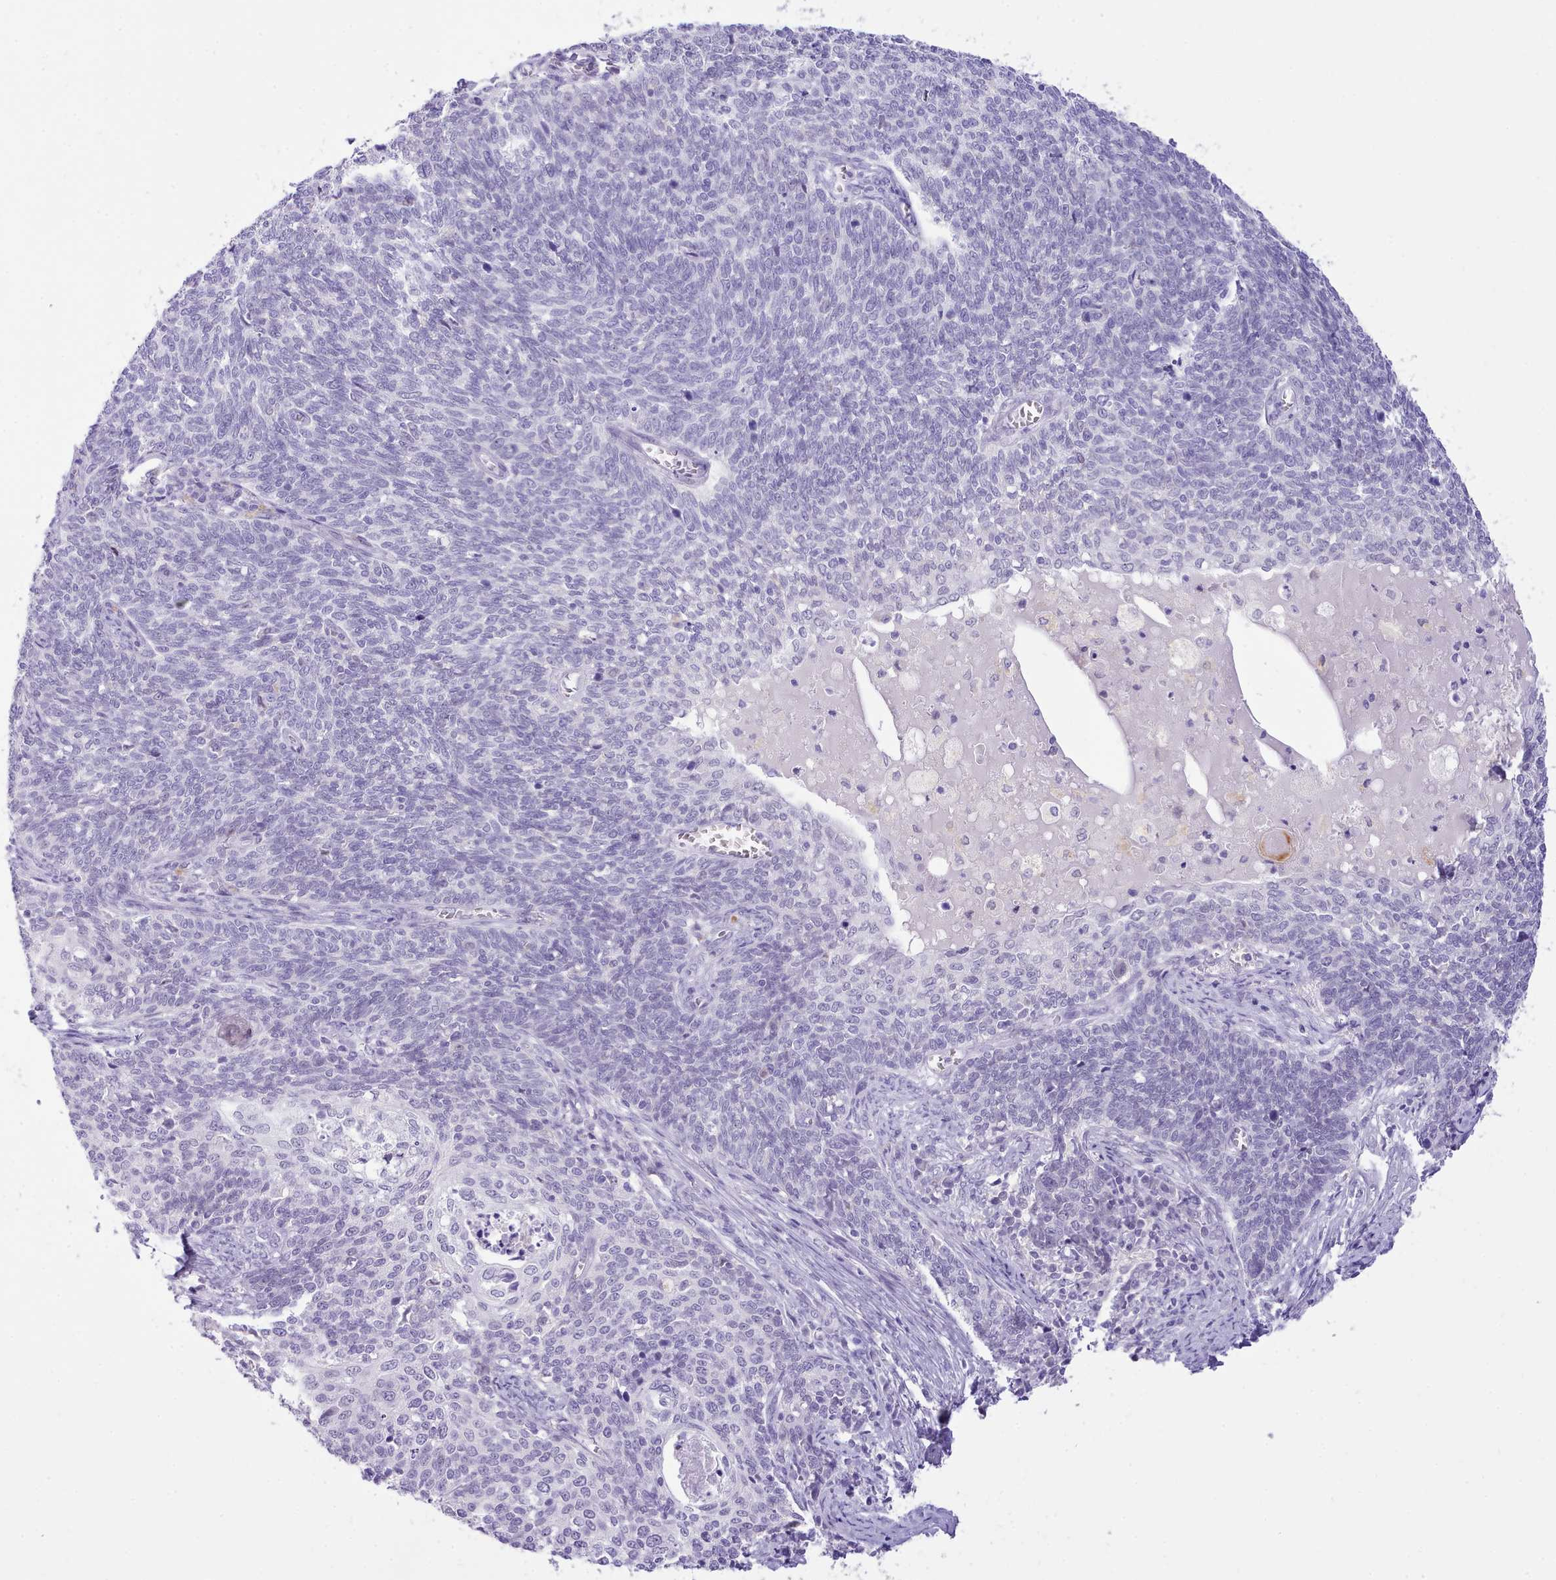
{"staining": {"intensity": "negative", "quantity": "none", "location": "none"}, "tissue": "cervical cancer", "cell_type": "Tumor cells", "image_type": "cancer", "snomed": [{"axis": "morphology", "description": "Squamous cell carcinoma, NOS"}, {"axis": "topography", "description": "Cervix"}], "caption": "Cervical cancer was stained to show a protein in brown. There is no significant expression in tumor cells. (DAB (3,3'-diaminobenzidine) IHC with hematoxylin counter stain).", "gene": "LRRC37A", "patient": {"sex": "female", "age": 39}}